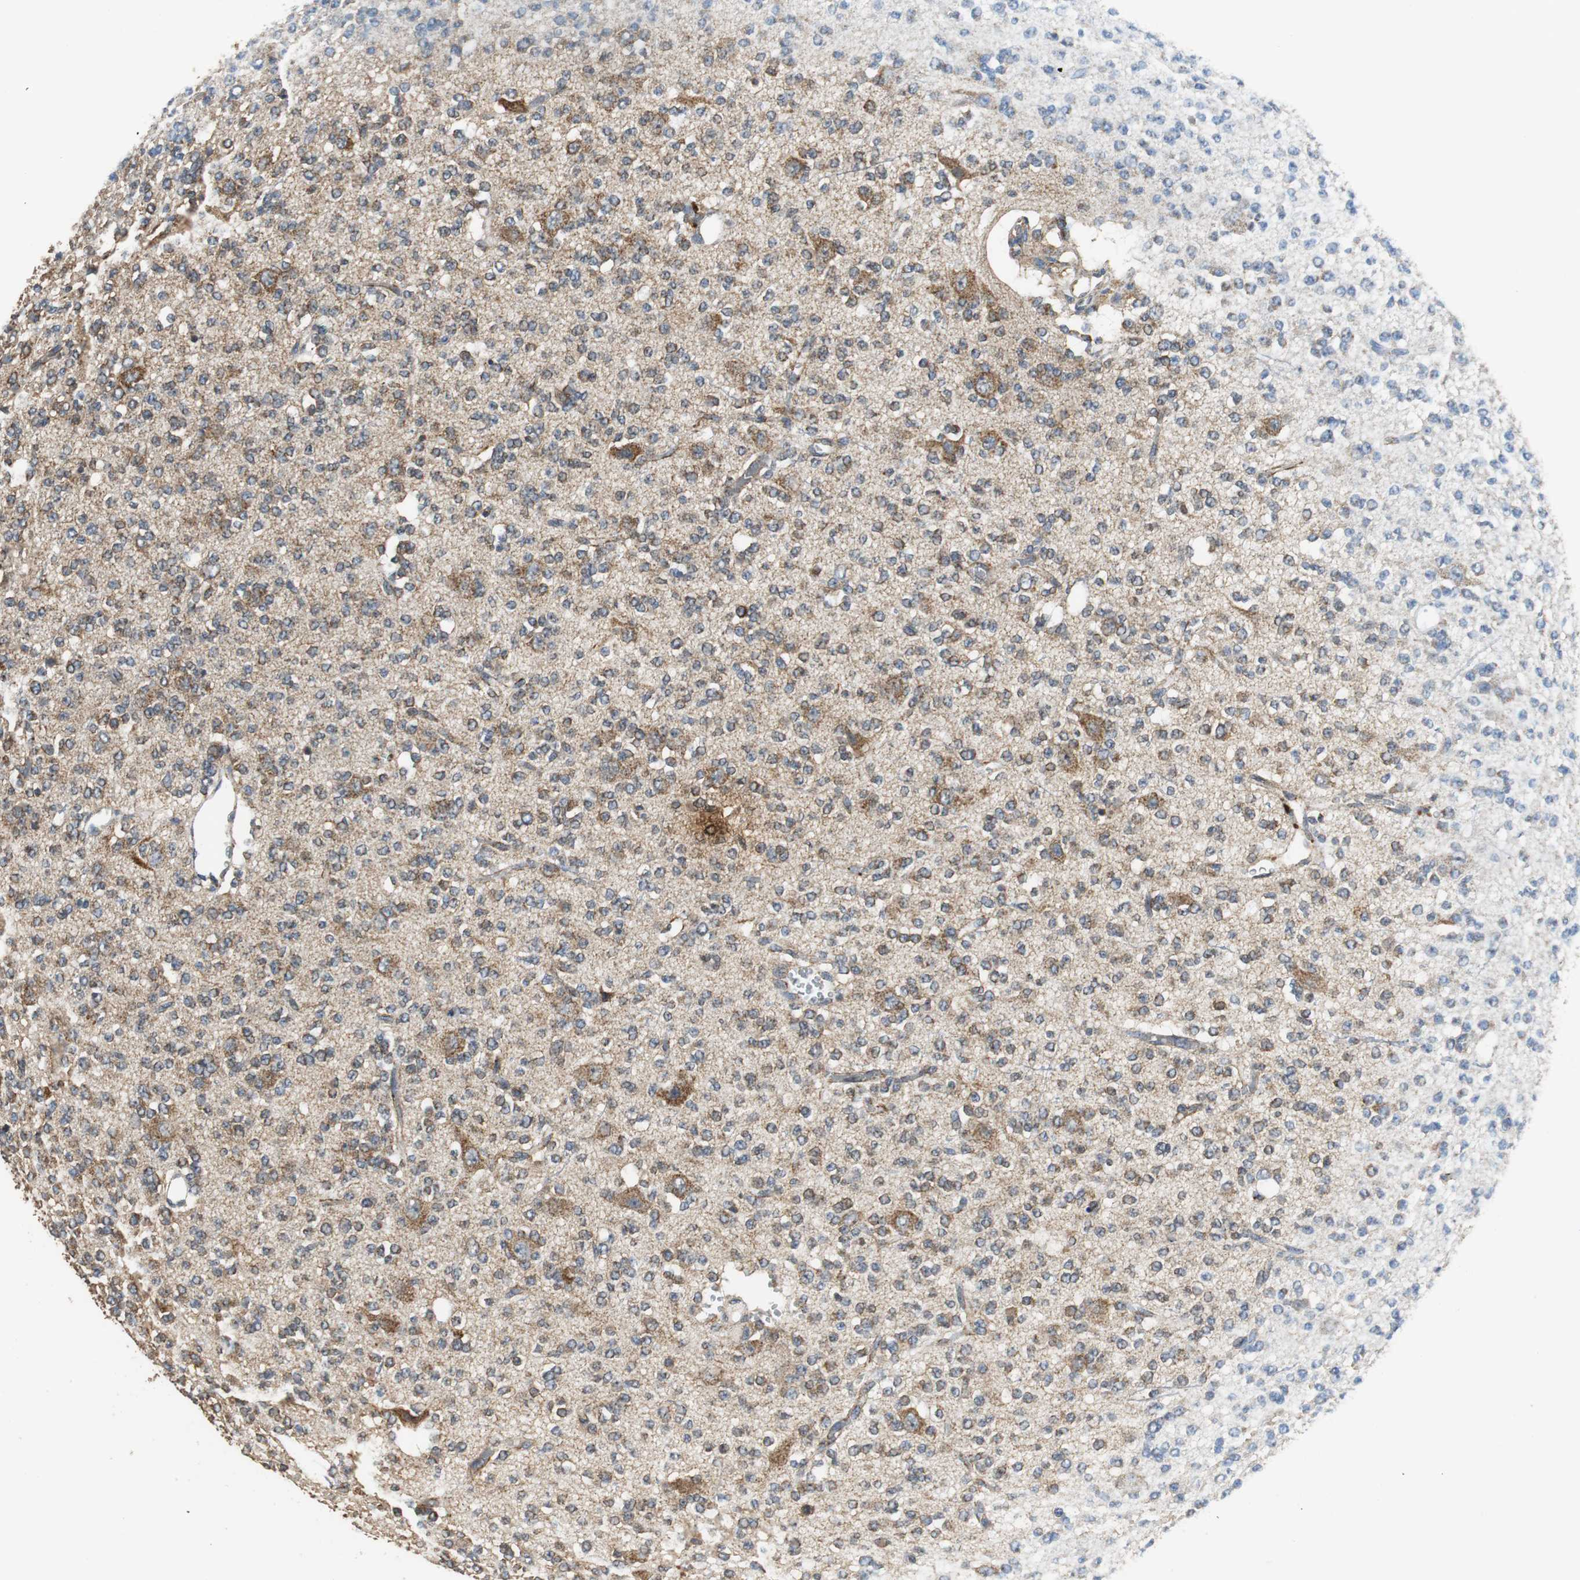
{"staining": {"intensity": "weak", "quantity": ">75%", "location": "cytoplasmic/membranous"}, "tissue": "glioma", "cell_type": "Tumor cells", "image_type": "cancer", "snomed": [{"axis": "morphology", "description": "Glioma, malignant, Low grade"}, {"axis": "topography", "description": "Brain"}], "caption": "Human glioma stained with a brown dye shows weak cytoplasmic/membranous positive positivity in about >75% of tumor cells.", "gene": "NNT", "patient": {"sex": "male", "age": 38}}